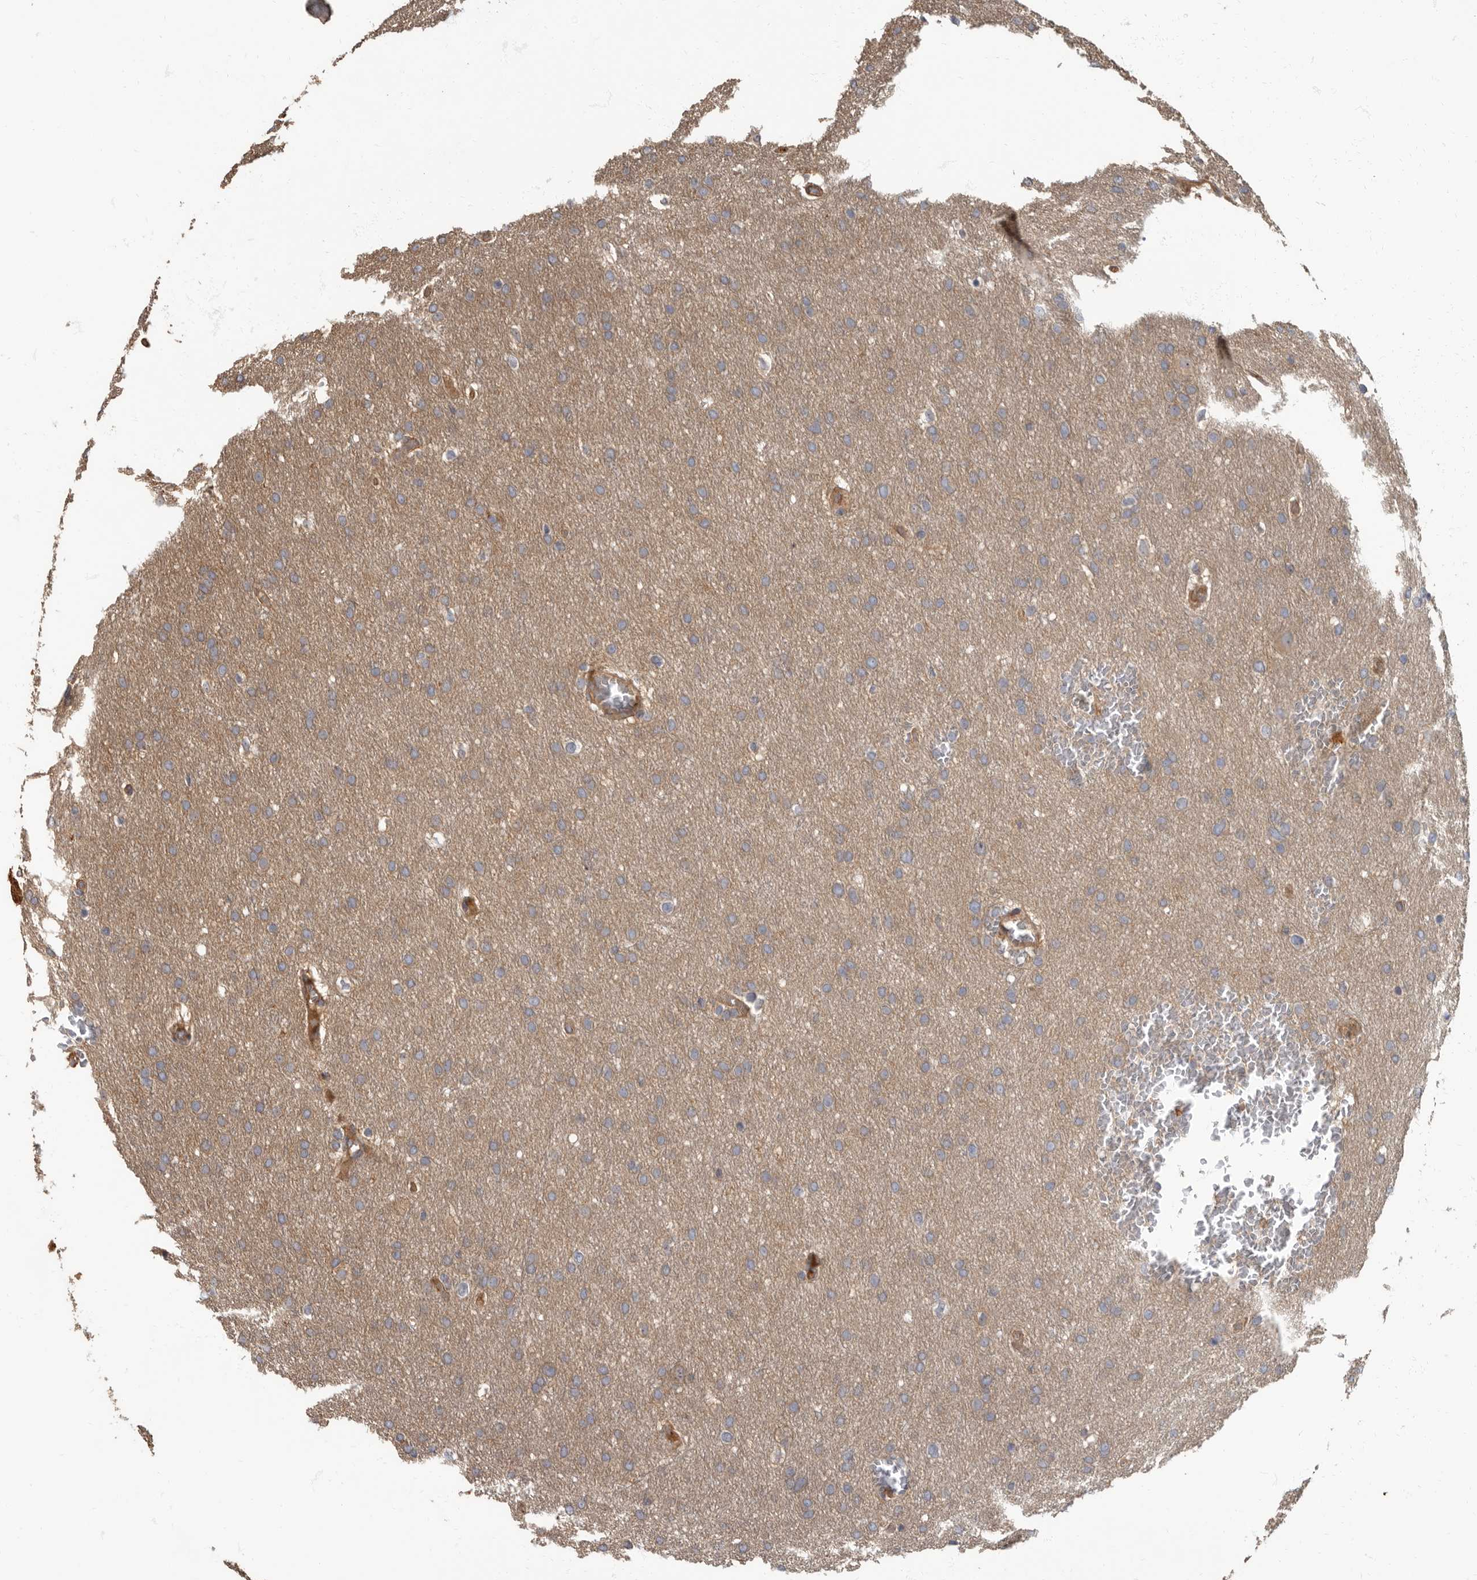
{"staining": {"intensity": "weak", "quantity": ">75%", "location": "cytoplasmic/membranous"}, "tissue": "glioma", "cell_type": "Tumor cells", "image_type": "cancer", "snomed": [{"axis": "morphology", "description": "Glioma, malignant, Low grade"}, {"axis": "topography", "description": "Brain"}], "caption": "Immunohistochemical staining of human malignant glioma (low-grade) demonstrates low levels of weak cytoplasmic/membranous expression in about >75% of tumor cells. The protein of interest is shown in brown color, while the nuclei are stained blue.", "gene": "DAAM1", "patient": {"sex": "female", "age": 37}}